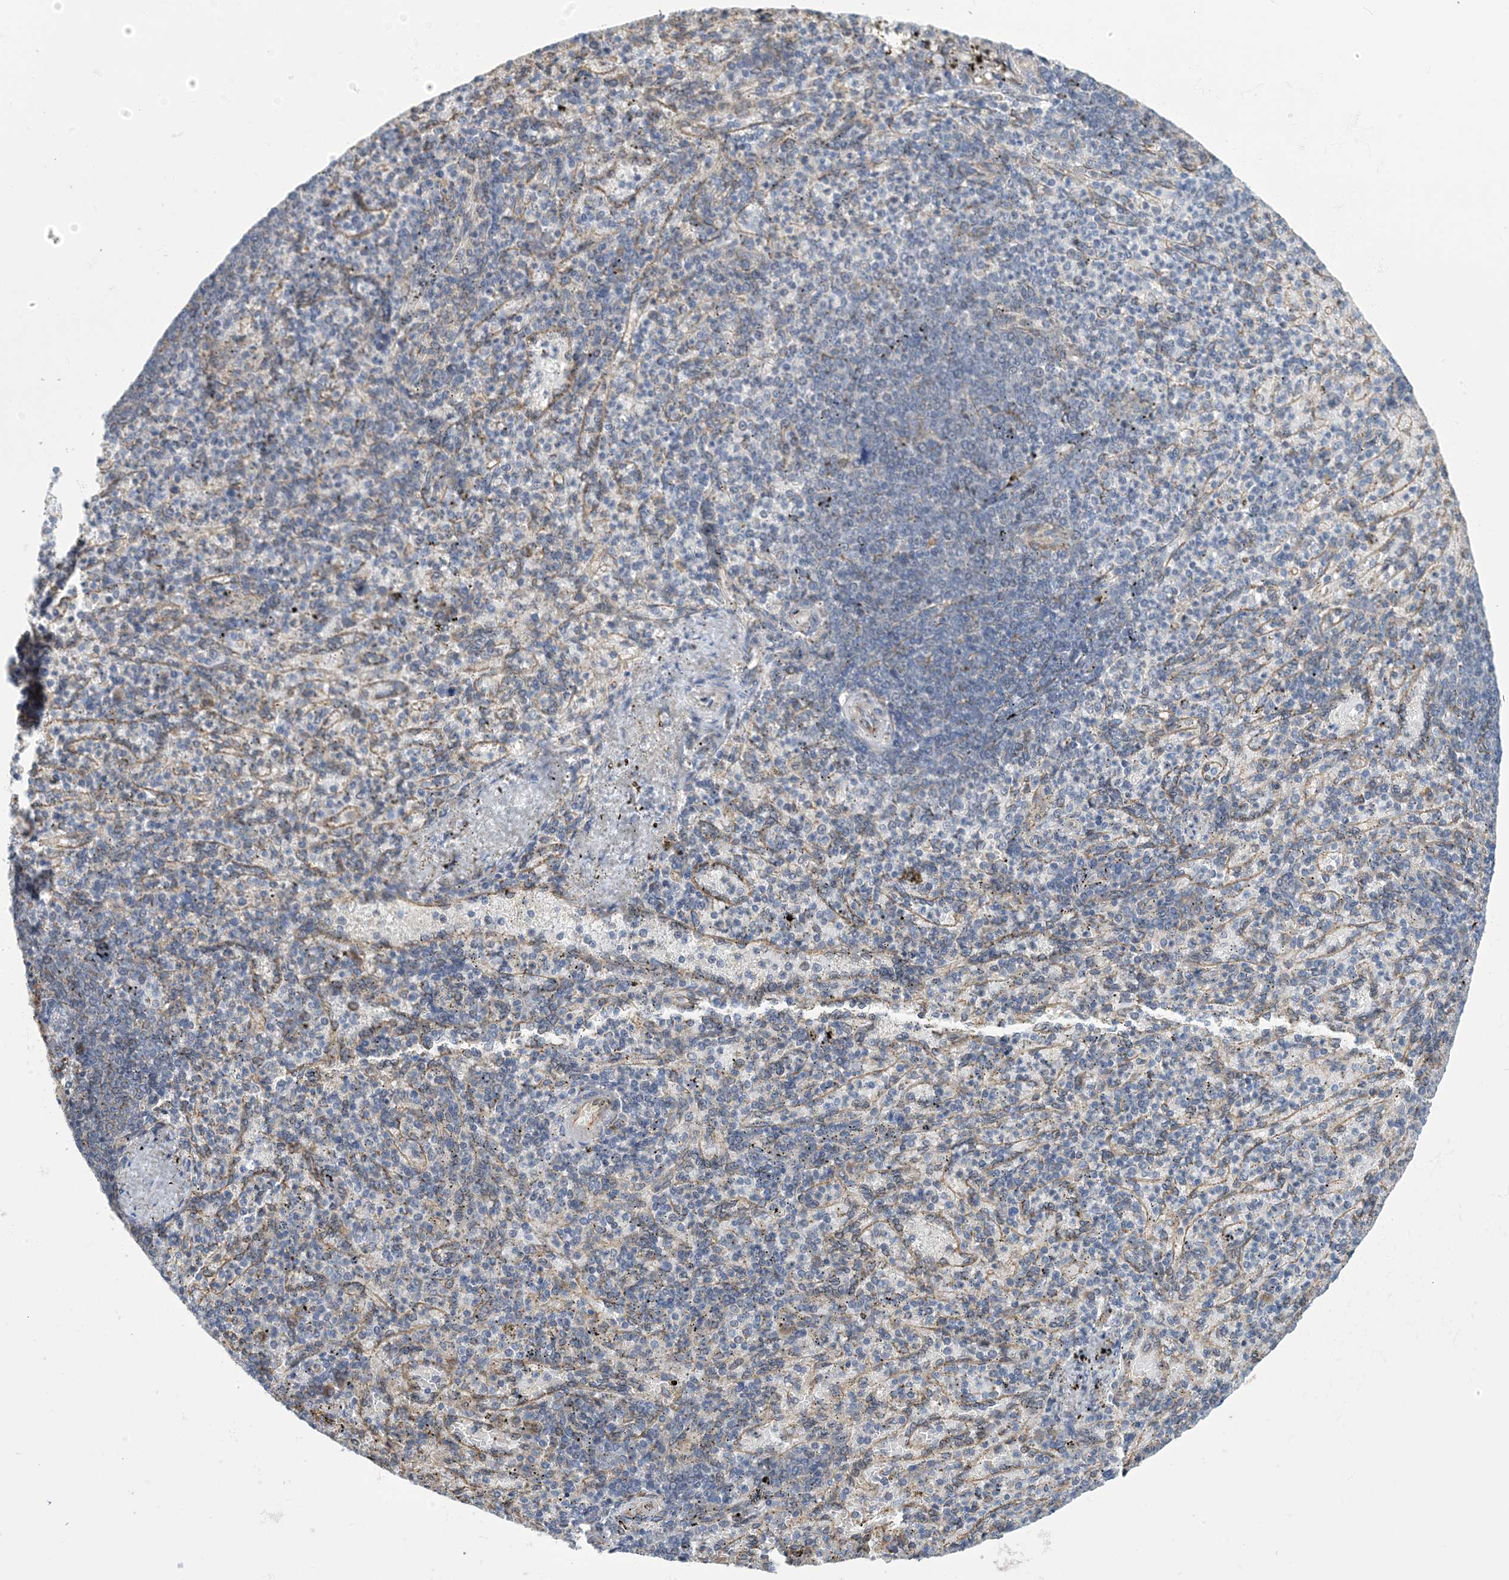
{"staining": {"intensity": "negative", "quantity": "none", "location": "none"}, "tissue": "spleen", "cell_type": "Cells in red pulp", "image_type": "normal", "snomed": [{"axis": "morphology", "description": "Normal tissue, NOS"}, {"axis": "topography", "description": "Spleen"}], "caption": "Immunohistochemical staining of unremarkable spleen demonstrates no significant staining in cells in red pulp. (DAB (3,3'-diaminobenzidine) immunohistochemistry, high magnification).", "gene": "CCDC14", "patient": {"sex": "female", "age": 74}}